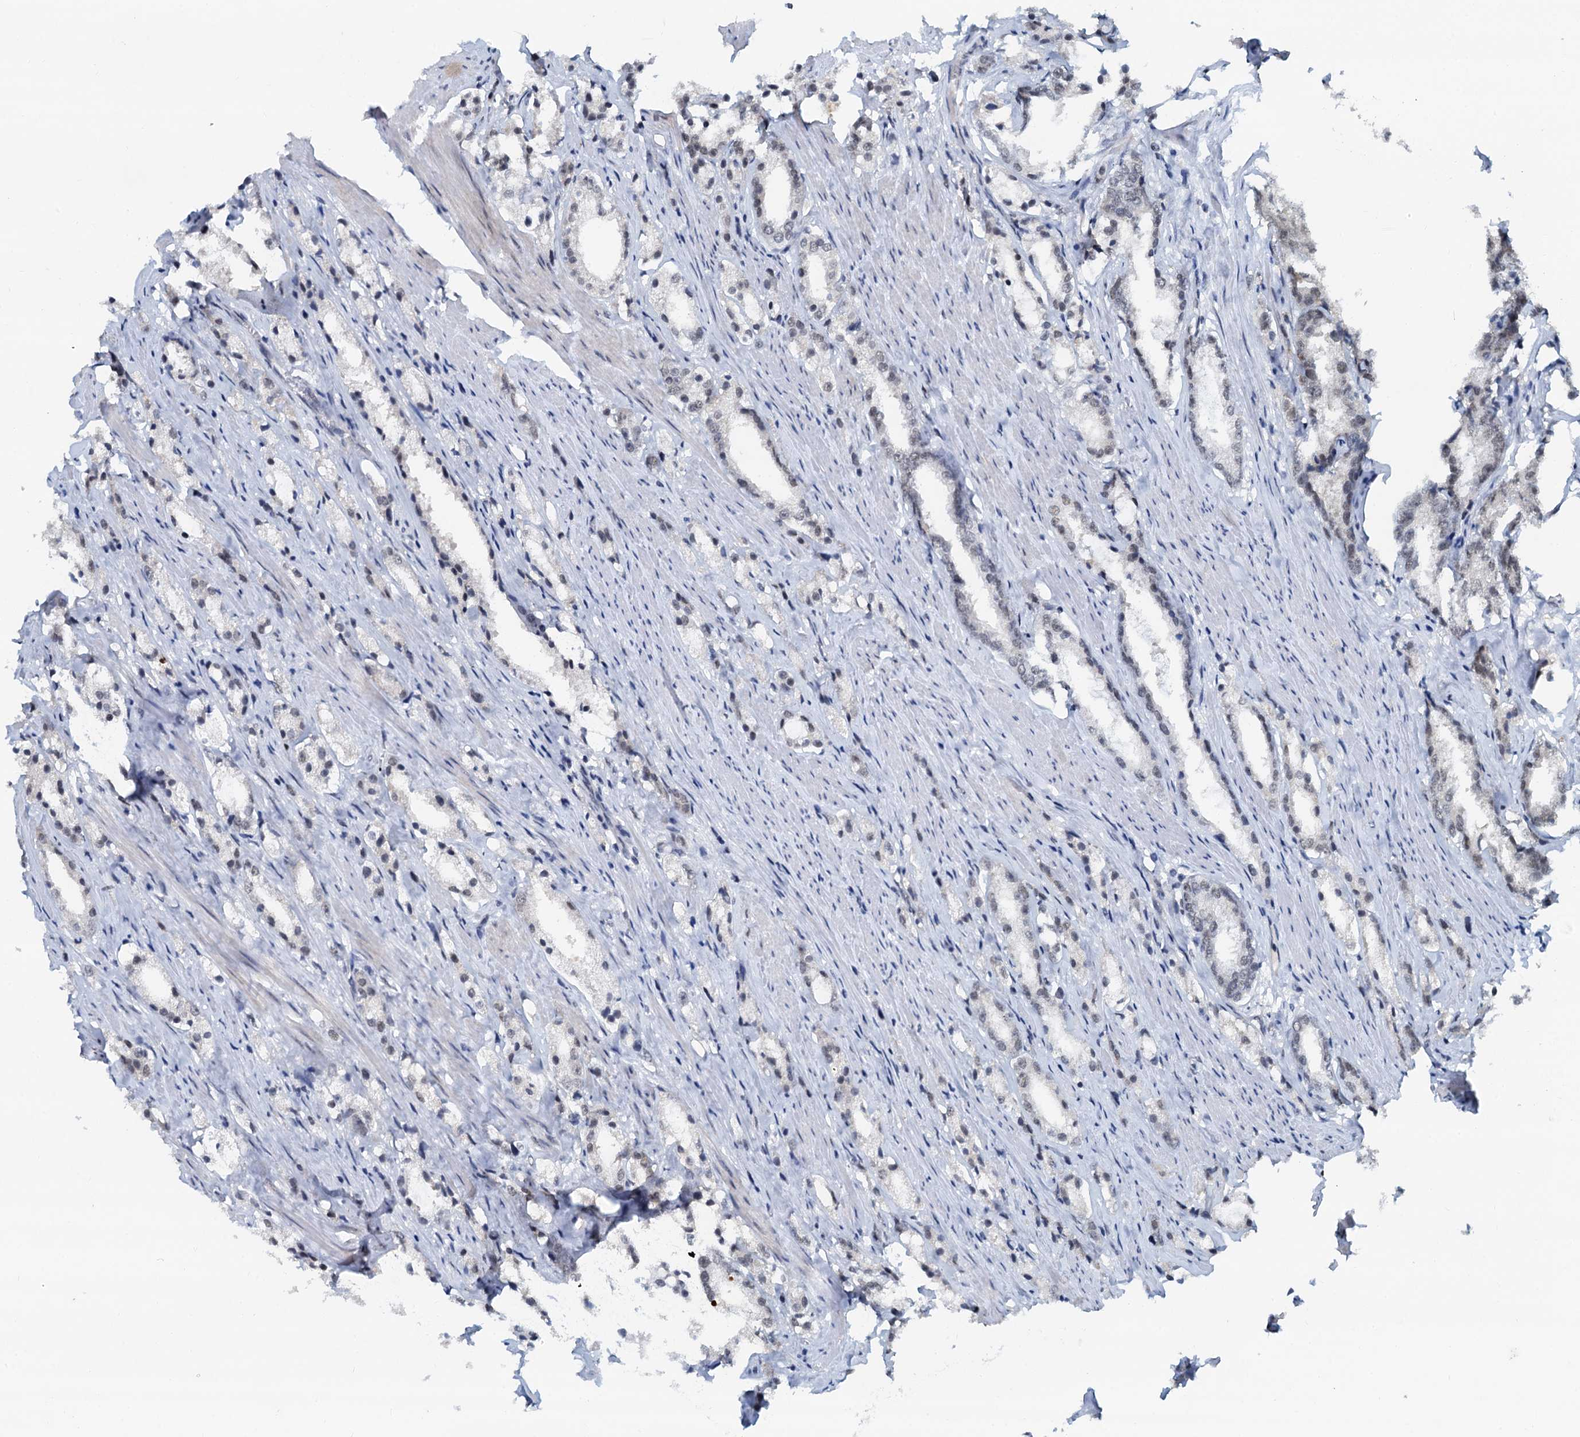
{"staining": {"intensity": "weak", "quantity": "<25%", "location": "nuclear"}, "tissue": "prostate cancer", "cell_type": "Tumor cells", "image_type": "cancer", "snomed": [{"axis": "morphology", "description": "Adenocarcinoma, High grade"}, {"axis": "topography", "description": "Prostate"}], "caption": "Immunohistochemistry (IHC) histopathology image of prostate cancer stained for a protein (brown), which demonstrates no staining in tumor cells.", "gene": "SNRPD1", "patient": {"sex": "male", "age": 66}}